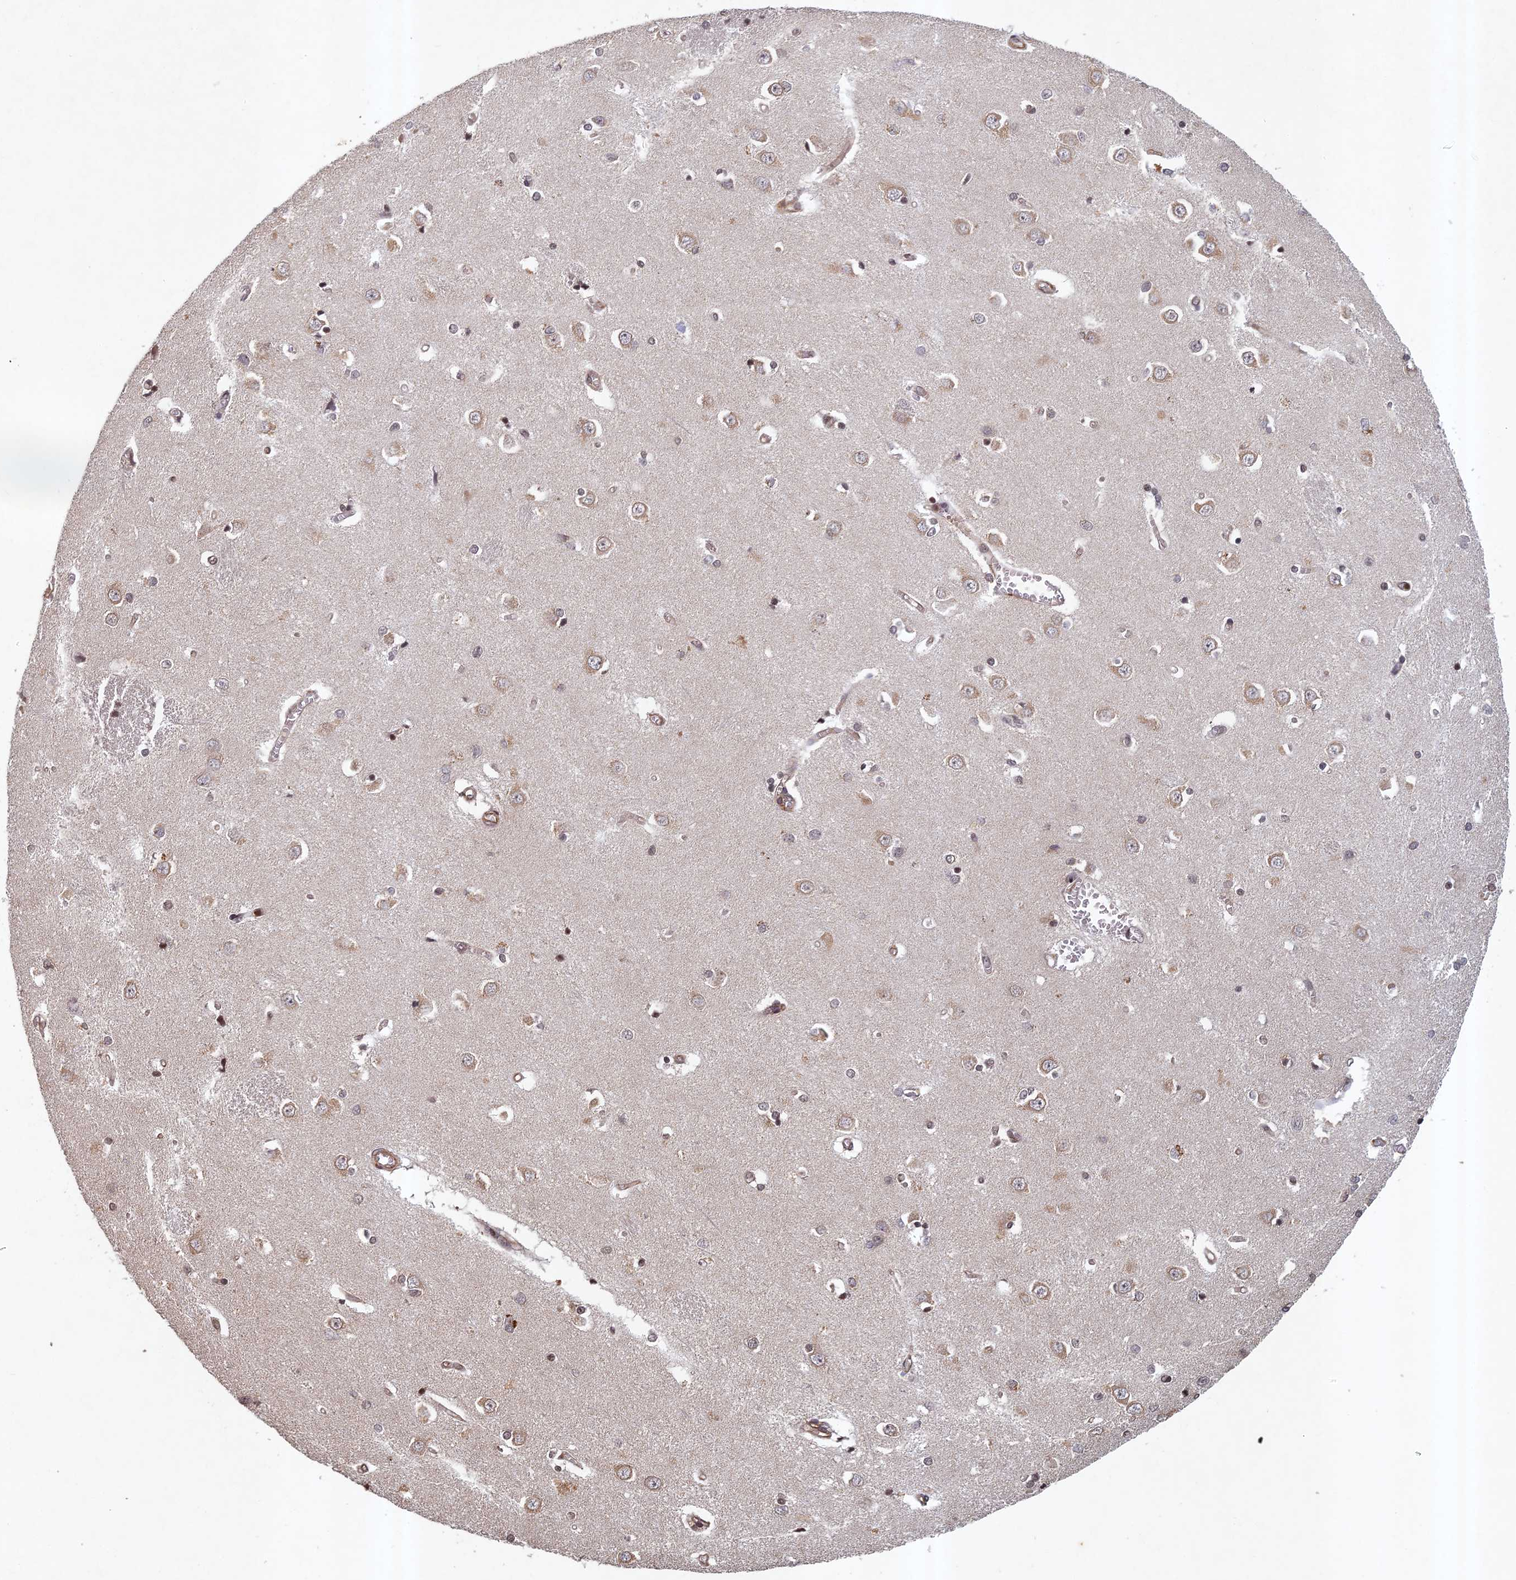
{"staining": {"intensity": "weak", "quantity": "25%-75%", "location": "cytoplasmic/membranous,nuclear"}, "tissue": "caudate", "cell_type": "Glial cells", "image_type": "normal", "snomed": [{"axis": "morphology", "description": "Normal tissue, NOS"}, {"axis": "topography", "description": "Lateral ventricle wall"}], "caption": "Immunohistochemistry staining of normal caudate, which exhibits low levels of weak cytoplasmic/membranous,nuclear expression in approximately 25%-75% of glial cells indicating weak cytoplasmic/membranous,nuclear protein expression. The staining was performed using DAB (3,3'-diaminobenzidine) (brown) for protein detection and nuclei were counterstained in hematoxylin (blue).", "gene": "ABCB10", "patient": {"sex": "male", "age": 37}}